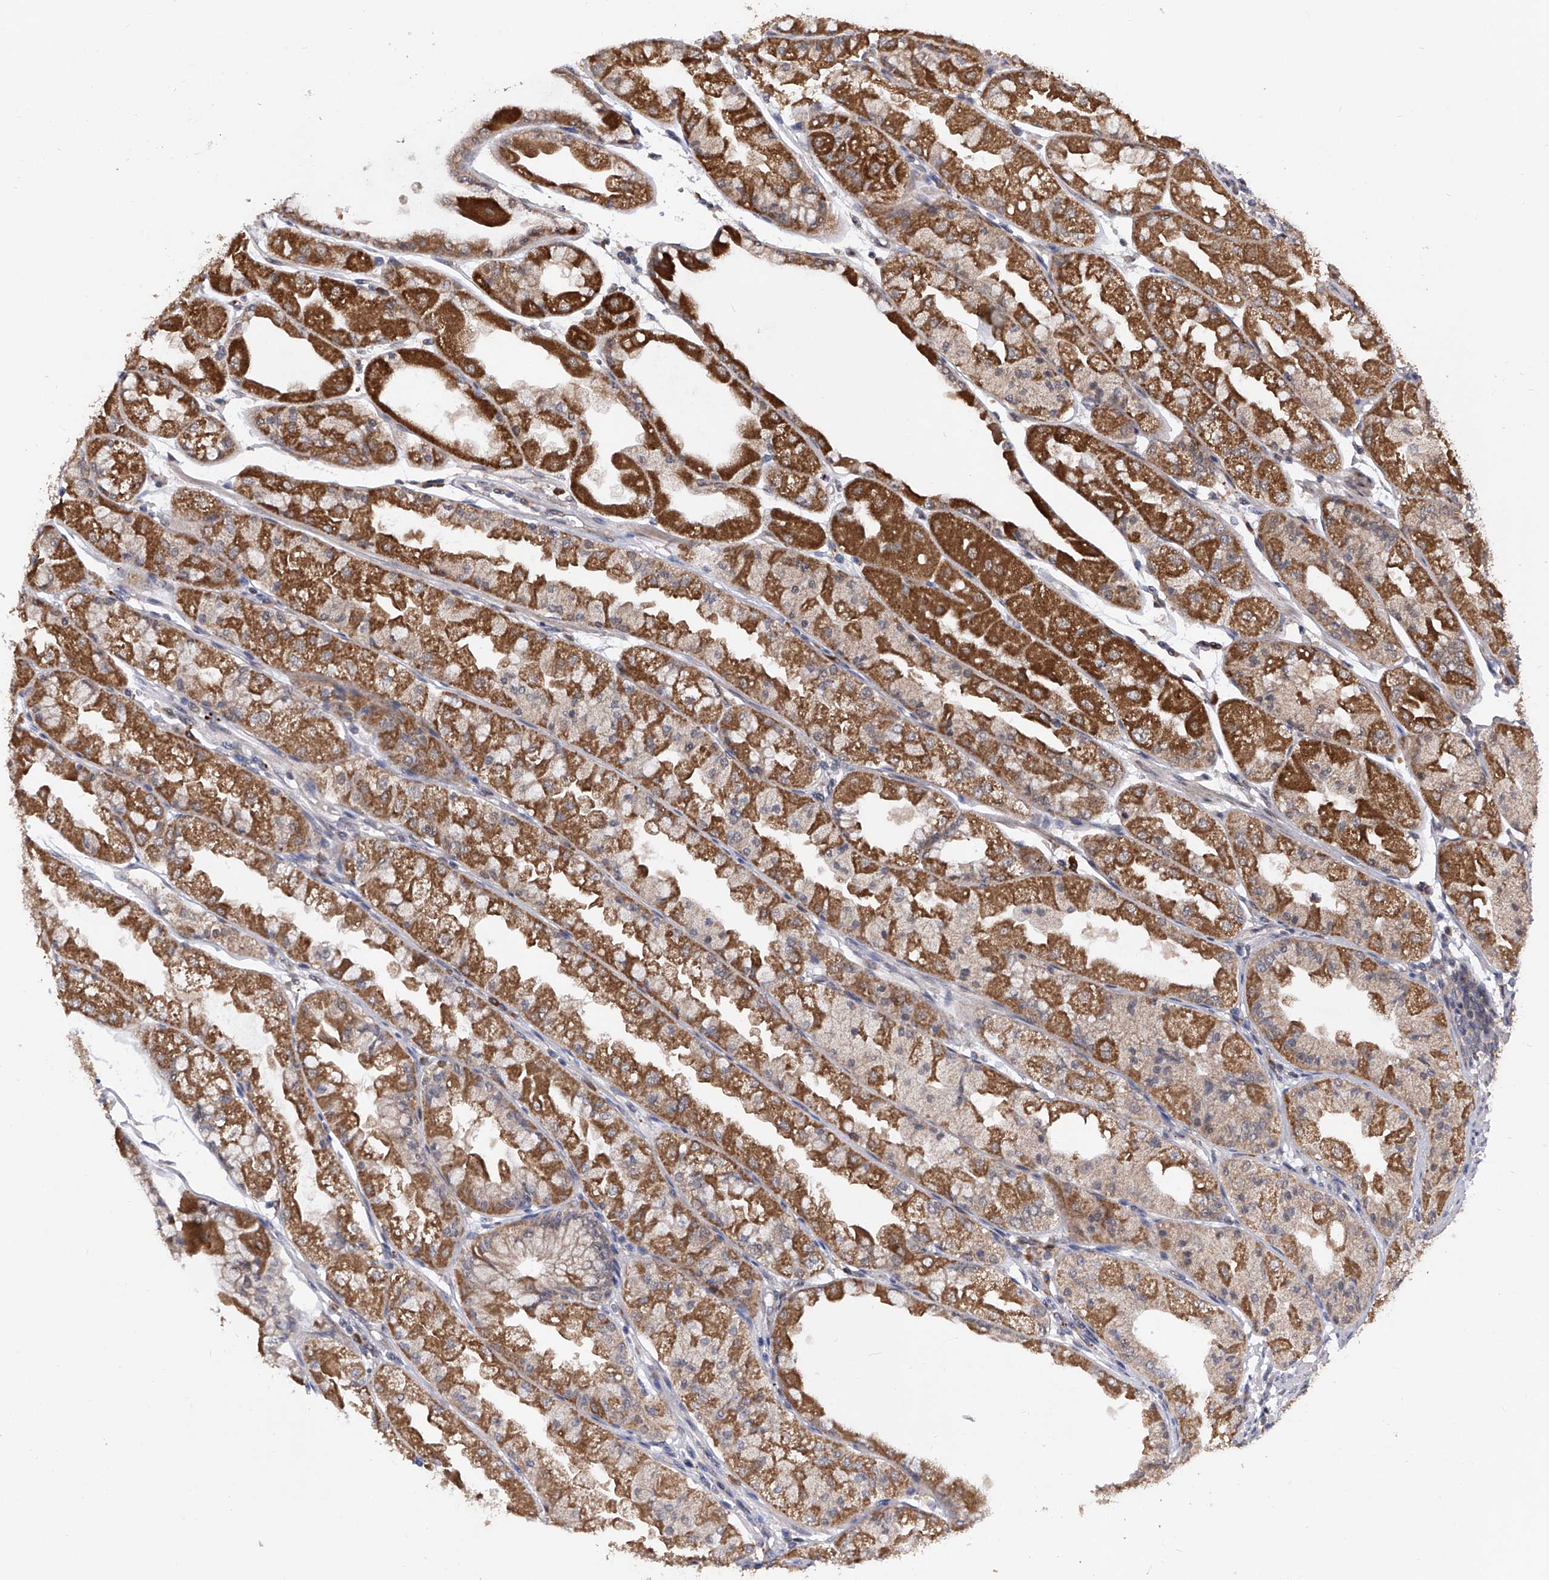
{"staining": {"intensity": "strong", "quantity": "25%-75%", "location": "cytoplasmic/membranous"}, "tissue": "stomach", "cell_type": "Glandular cells", "image_type": "normal", "snomed": [{"axis": "morphology", "description": "Normal tissue, NOS"}, {"axis": "topography", "description": "Stomach, upper"}], "caption": "Protein analysis of benign stomach reveals strong cytoplasmic/membranous expression in approximately 25%-75% of glandular cells. (brown staining indicates protein expression, while blue staining denotes nuclei).", "gene": "USP45", "patient": {"sex": "male", "age": 47}}